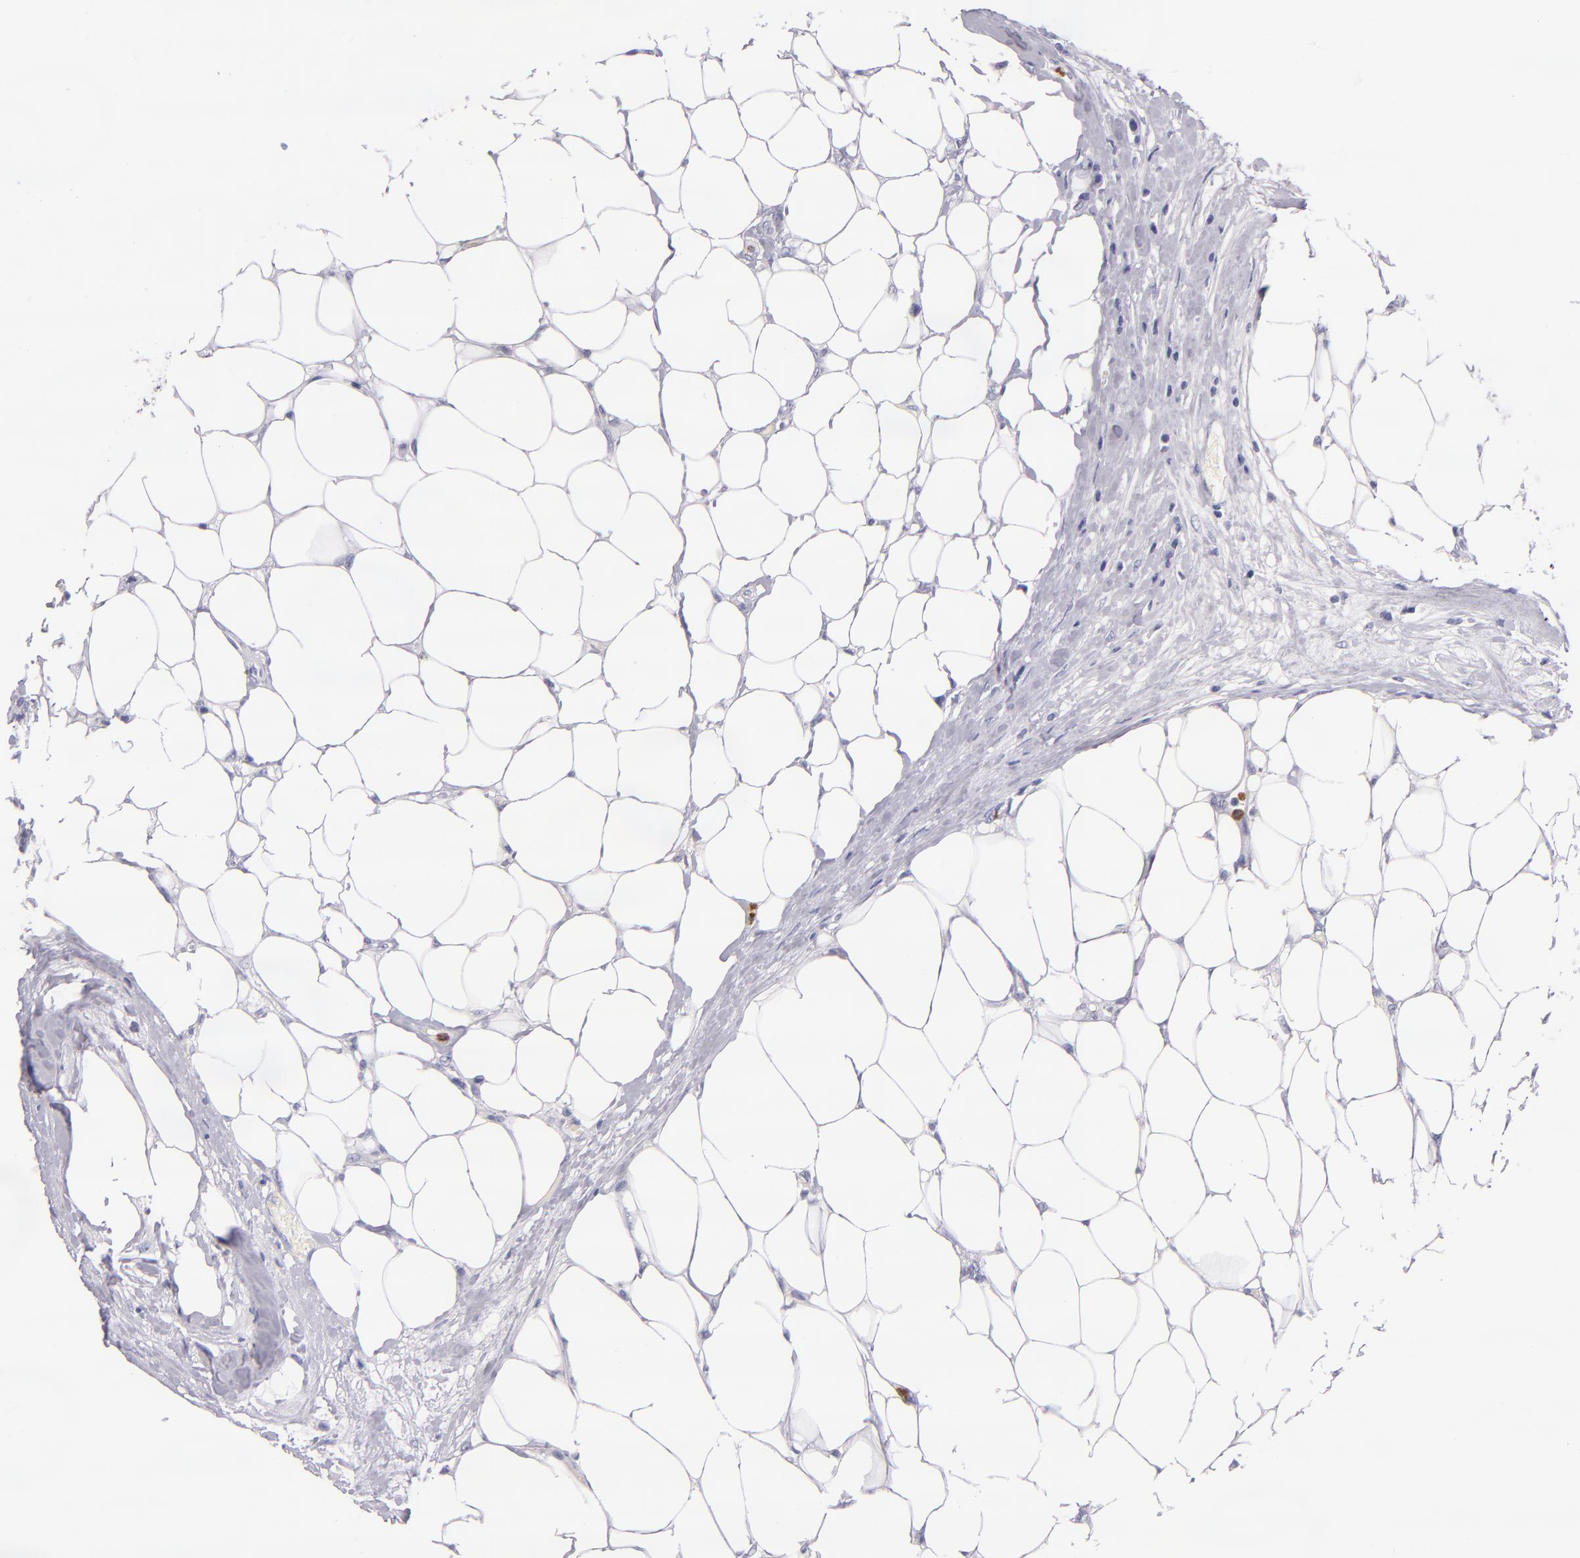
{"staining": {"intensity": "strong", "quantity": ">75%", "location": "cytoplasmic/membranous"}, "tissue": "colorectal cancer", "cell_type": "Tumor cells", "image_type": "cancer", "snomed": [{"axis": "morphology", "description": "Adenocarcinoma, NOS"}, {"axis": "topography", "description": "Colon"}], "caption": "Colorectal cancer (adenocarcinoma) tissue exhibits strong cytoplasmic/membranous staining in about >75% of tumor cells, visualized by immunohistochemistry. The staining was performed using DAB, with brown indicating positive protein expression. Nuclei are stained blue with hematoxylin.", "gene": "CDH3", "patient": {"sex": "female", "age": 70}}